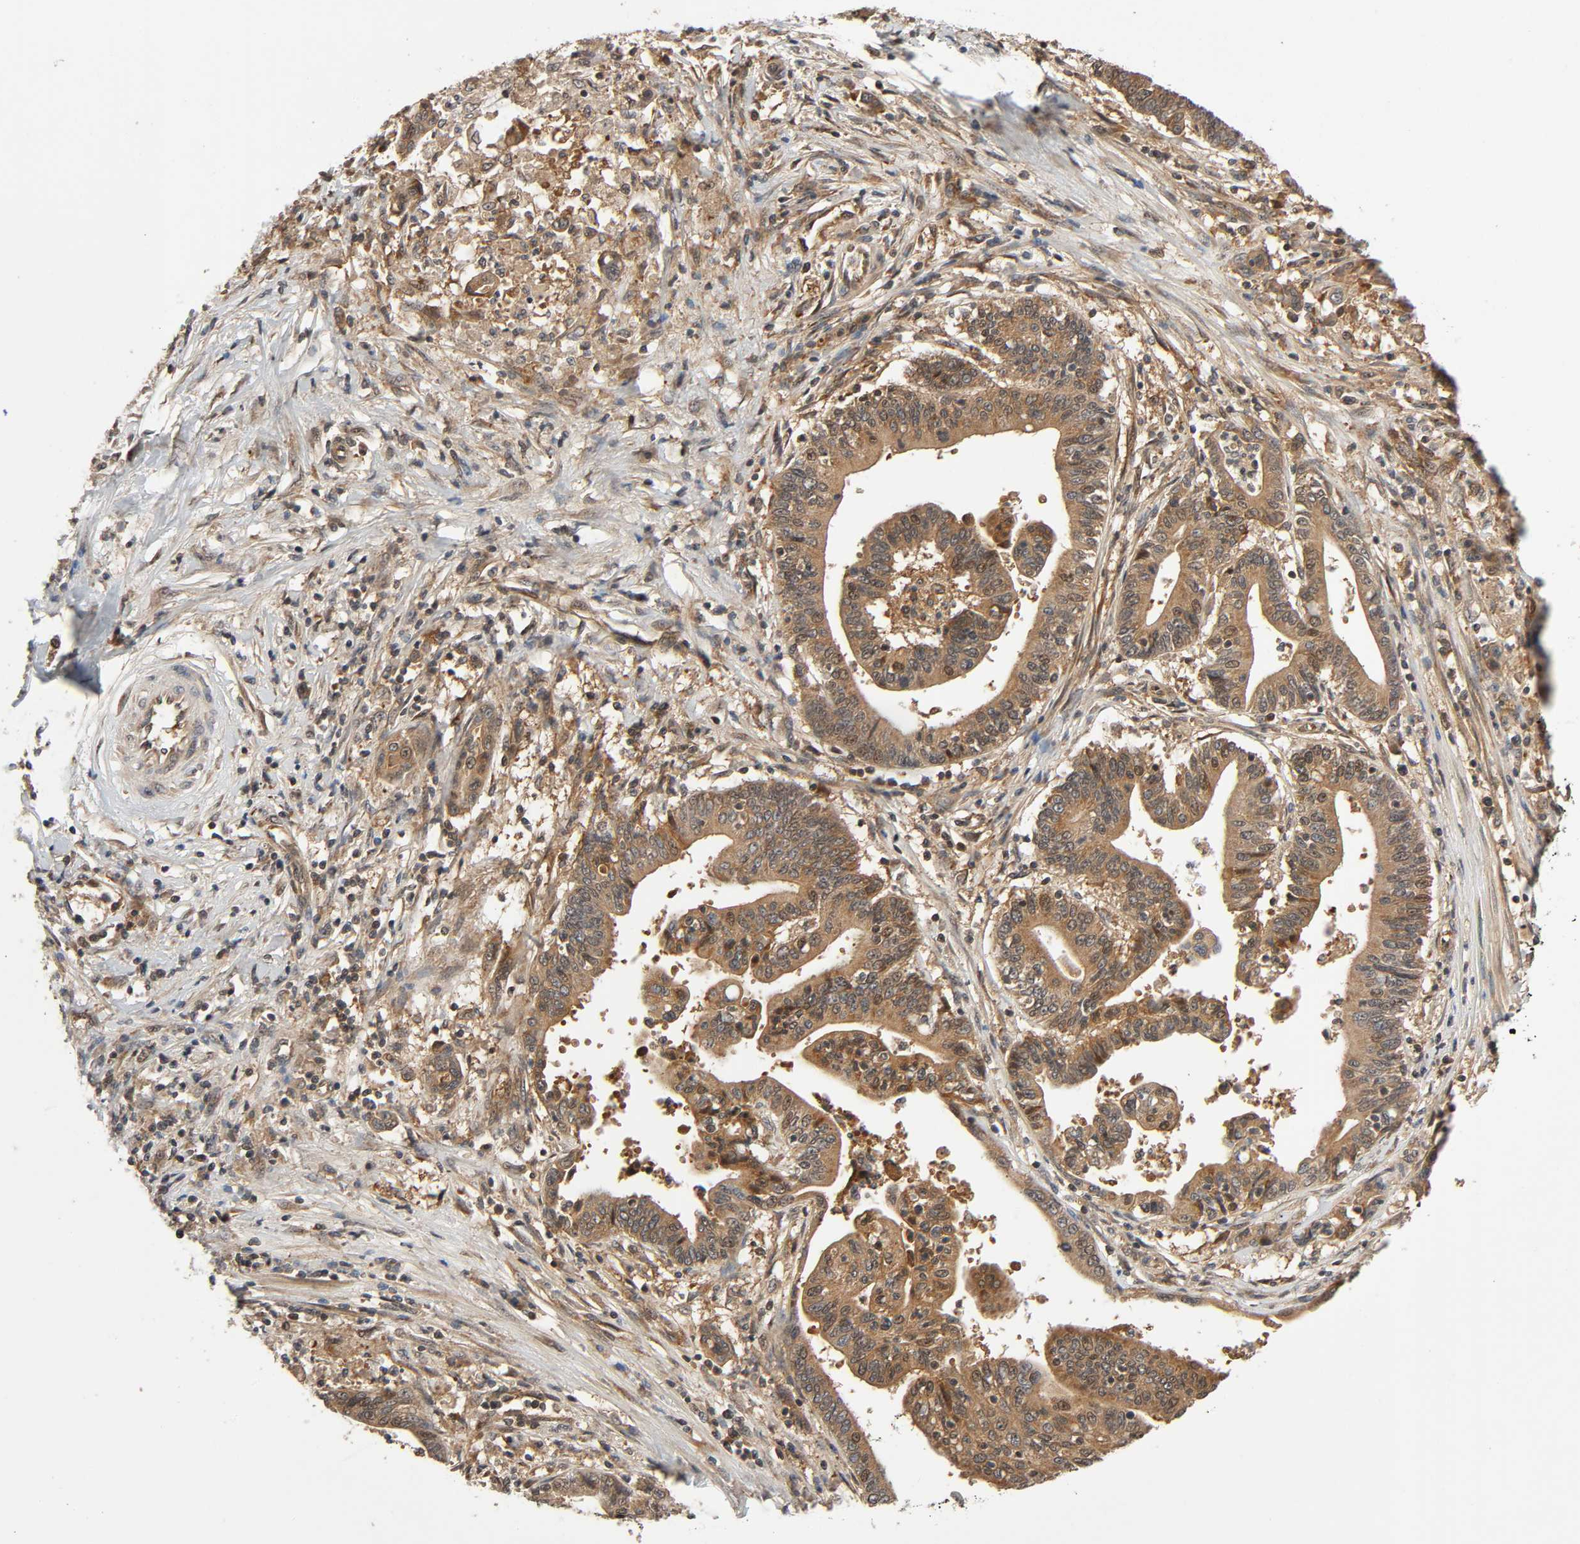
{"staining": {"intensity": "moderate", "quantity": ">75%", "location": "cytoplasmic/membranous"}, "tissue": "pancreatic cancer", "cell_type": "Tumor cells", "image_type": "cancer", "snomed": [{"axis": "morphology", "description": "Adenocarcinoma, NOS"}, {"axis": "topography", "description": "Pancreas"}], "caption": "A brown stain labels moderate cytoplasmic/membranous staining of a protein in human pancreatic cancer (adenocarcinoma) tumor cells.", "gene": "PPP2R1B", "patient": {"sex": "female", "age": 48}}